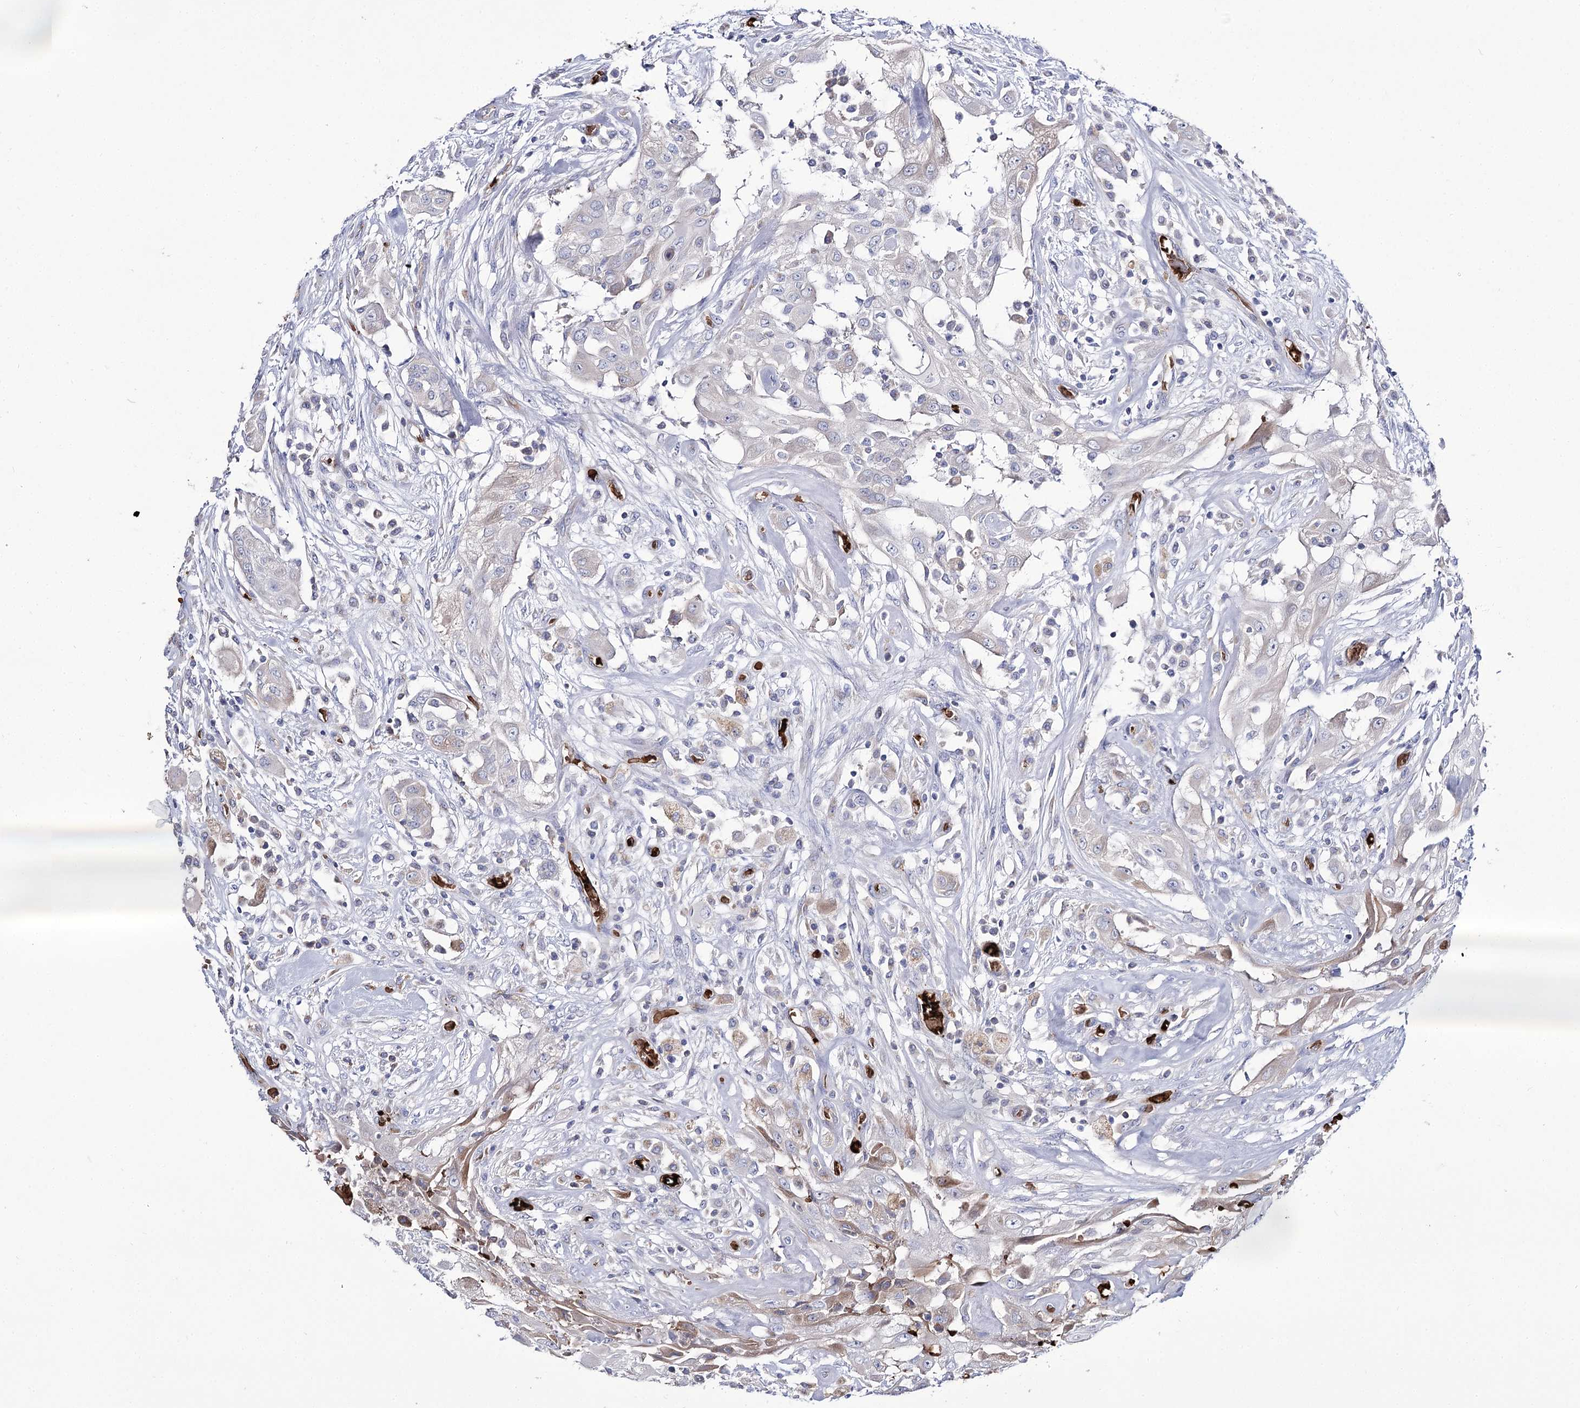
{"staining": {"intensity": "weak", "quantity": "<25%", "location": "cytoplasmic/membranous"}, "tissue": "thyroid cancer", "cell_type": "Tumor cells", "image_type": "cancer", "snomed": [{"axis": "morphology", "description": "Papillary adenocarcinoma, NOS"}, {"axis": "topography", "description": "Thyroid gland"}], "caption": "An immunohistochemistry micrograph of papillary adenocarcinoma (thyroid) is shown. There is no staining in tumor cells of papillary adenocarcinoma (thyroid).", "gene": "GBF1", "patient": {"sex": "female", "age": 59}}